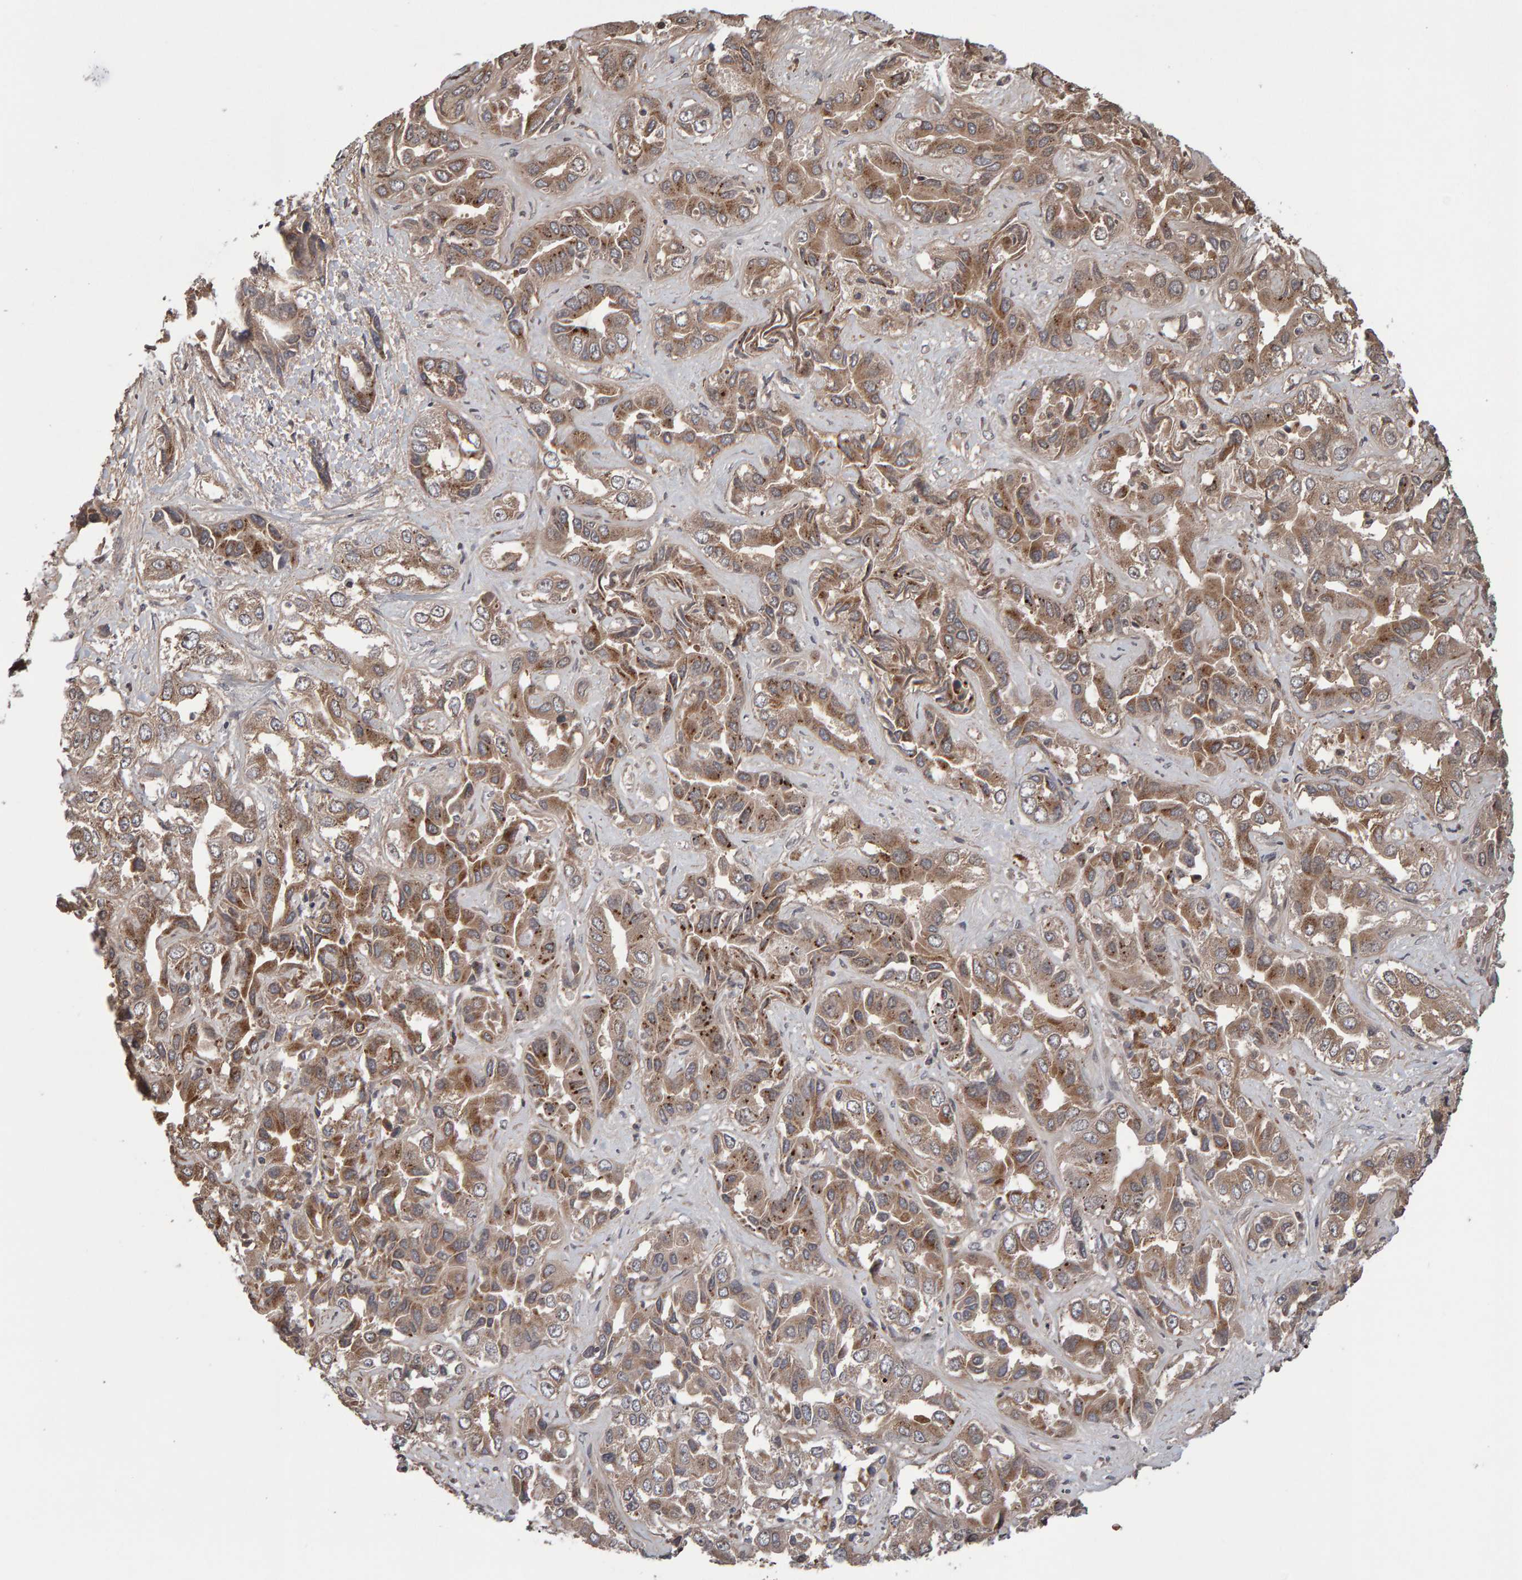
{"staining": {"intensity": "moderate", "quantity": ">75%", "location": "cytoplasmic/membranous"}, "tissue": "liver cancer", "cell_type": "Tumor cells", "image_type": "cancer", "snomed": [{"axis": "morphology", "description": "Cholangiocarcinoma"}, {"axis": "topography", "description": "Liver"}], "caption": "Protein expression analysis of human liver cancer (cholangiocarcinoma) reveals moderate cytoplasmic/membranous staining in about >75% of tumor cells.", "gene": "PECR", "patient": {"sex": "female", "age": 52}}